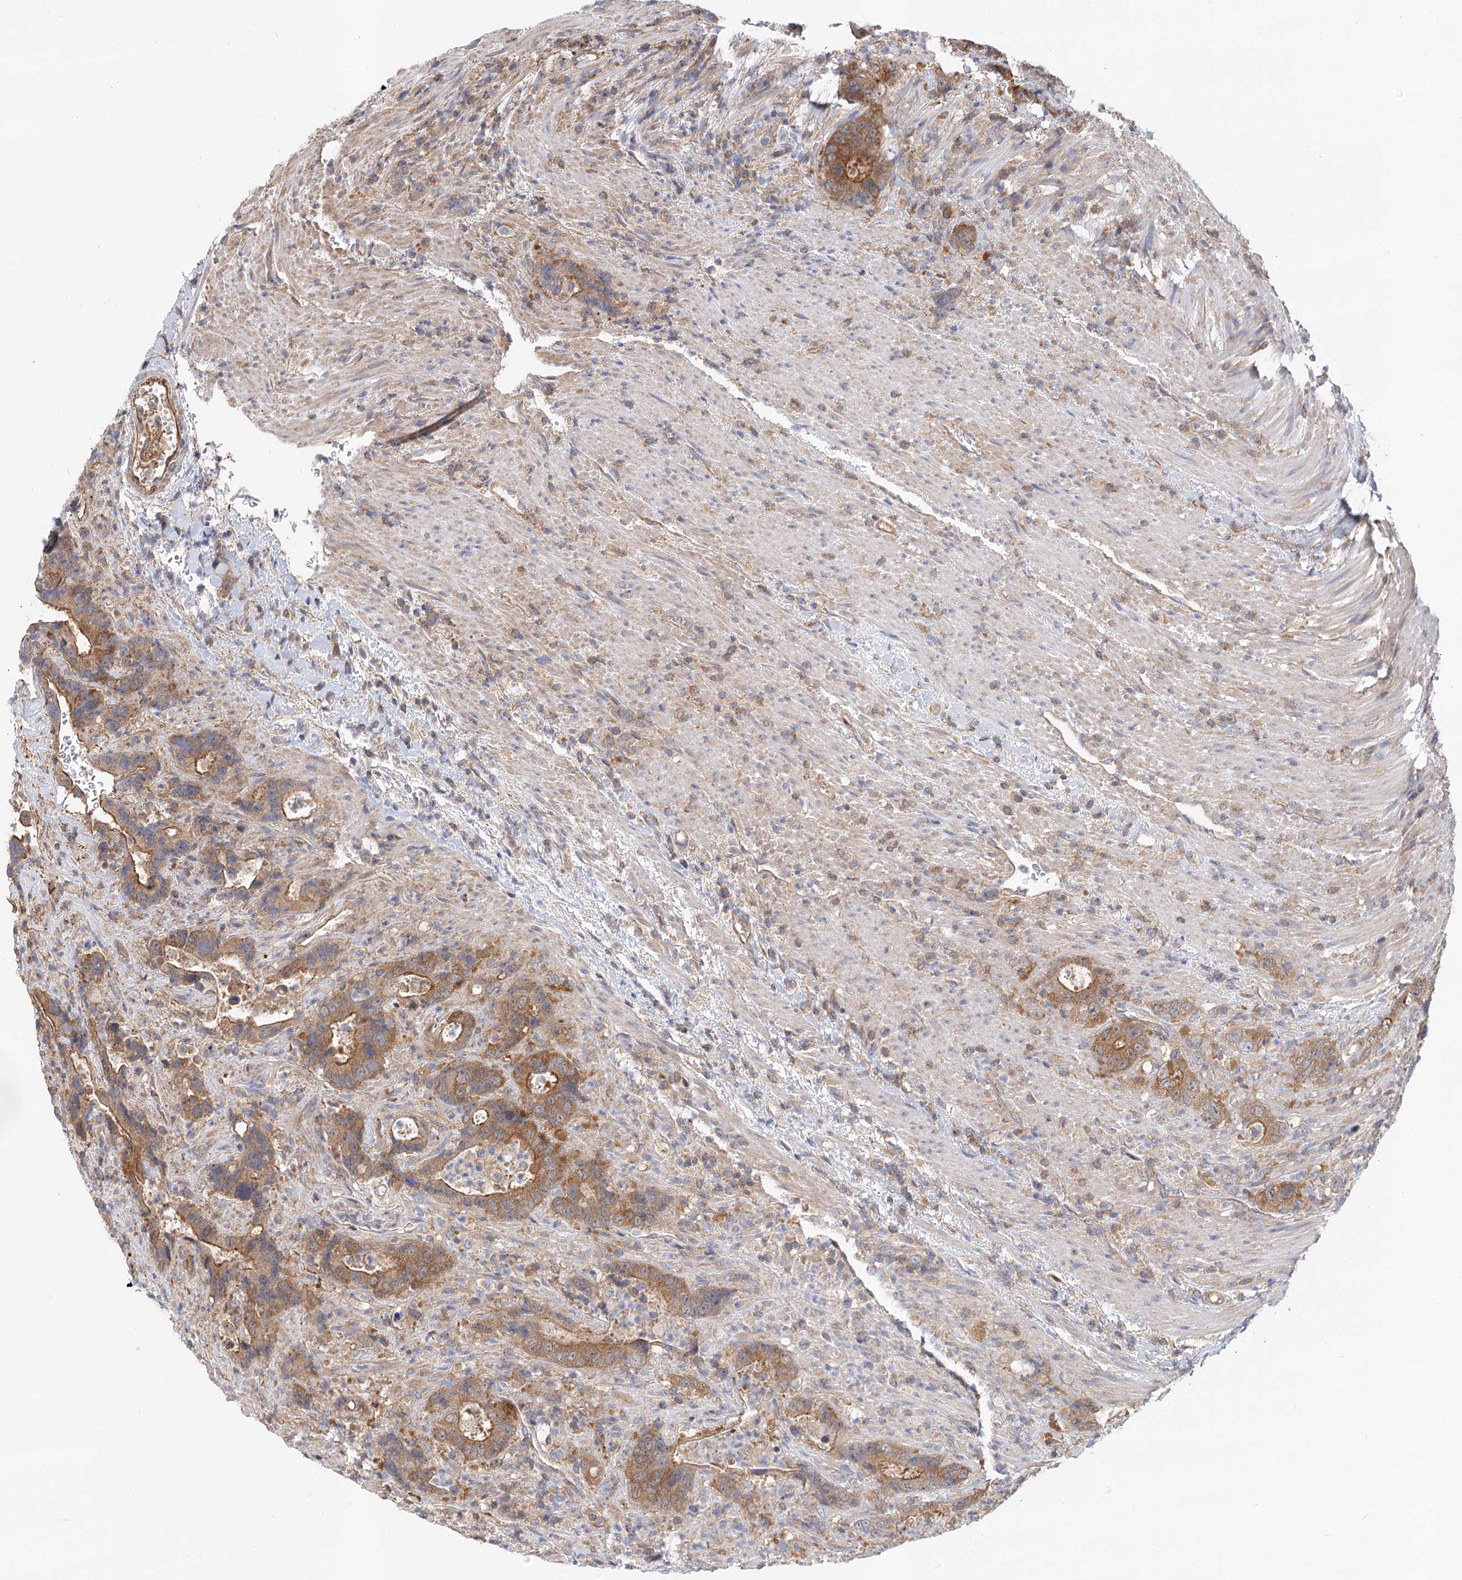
{"staining": {"intensity": "moderate", "quantity": ">75%", "location": "cytoplasmic/membranous"}, "tissue": "colorectal cancer", "cell_type": "Tumor cells", "image_type": "cancer", "snomed": [{"axis": "morphology", "description": "Adenocarcinoma, NOS"}, {"axis": "topography", "description": "Colon"}], "caption": "A medium amount of moderate cytoplasmic/membranous positivity is seen in approximately >75% of tumor cells in colorectal adenocarcinoma tissue.", "gene": "UMPS", "patient": {"sex": "female", "age": 75}}